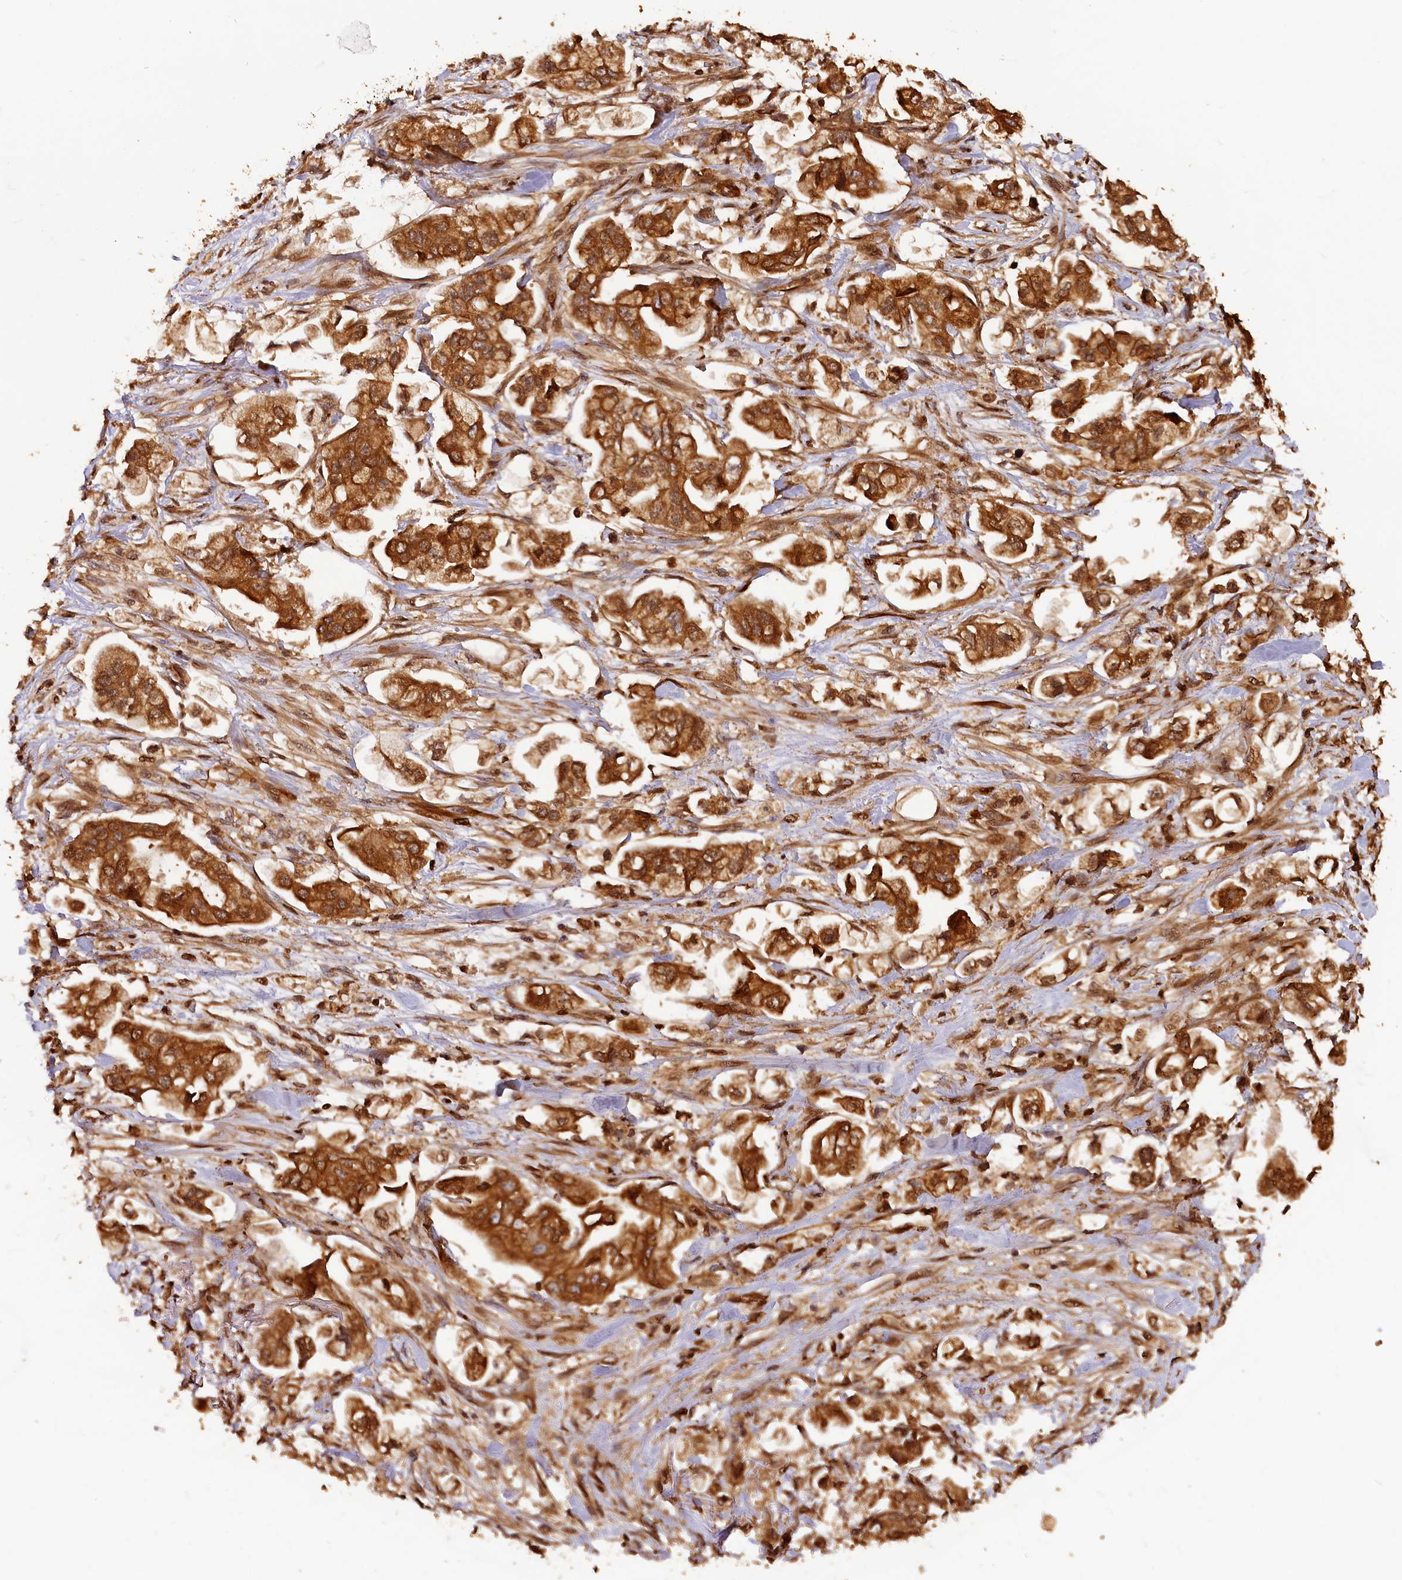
{"staining": {"intensity": "strong", "quantity": ">75%", "location": "cytoplasmic/membranous"}, "tissue": "stomach cancer", "cell_type": "Tumor cells", "image_type": "cancer", "snomed": [{"axis": "morphology", "description": "Adenocarcinoma, NOS"}, {"axis": "topography", "description": "Stomach"}], "caption": "Immunohistochemical staining of human stomach cancer (adenocarcinoma) displays high levels of strong cytoplasmic/membranous staining in about >75% of tumor cells. The staining was performed using DAB to visualize the protein expression in brown, while the nuclei were stained in blue with hematoxylin (Magnification: 20x).", "gene": "HMOX2", "patient": {"sex": "male", "age": 62}}